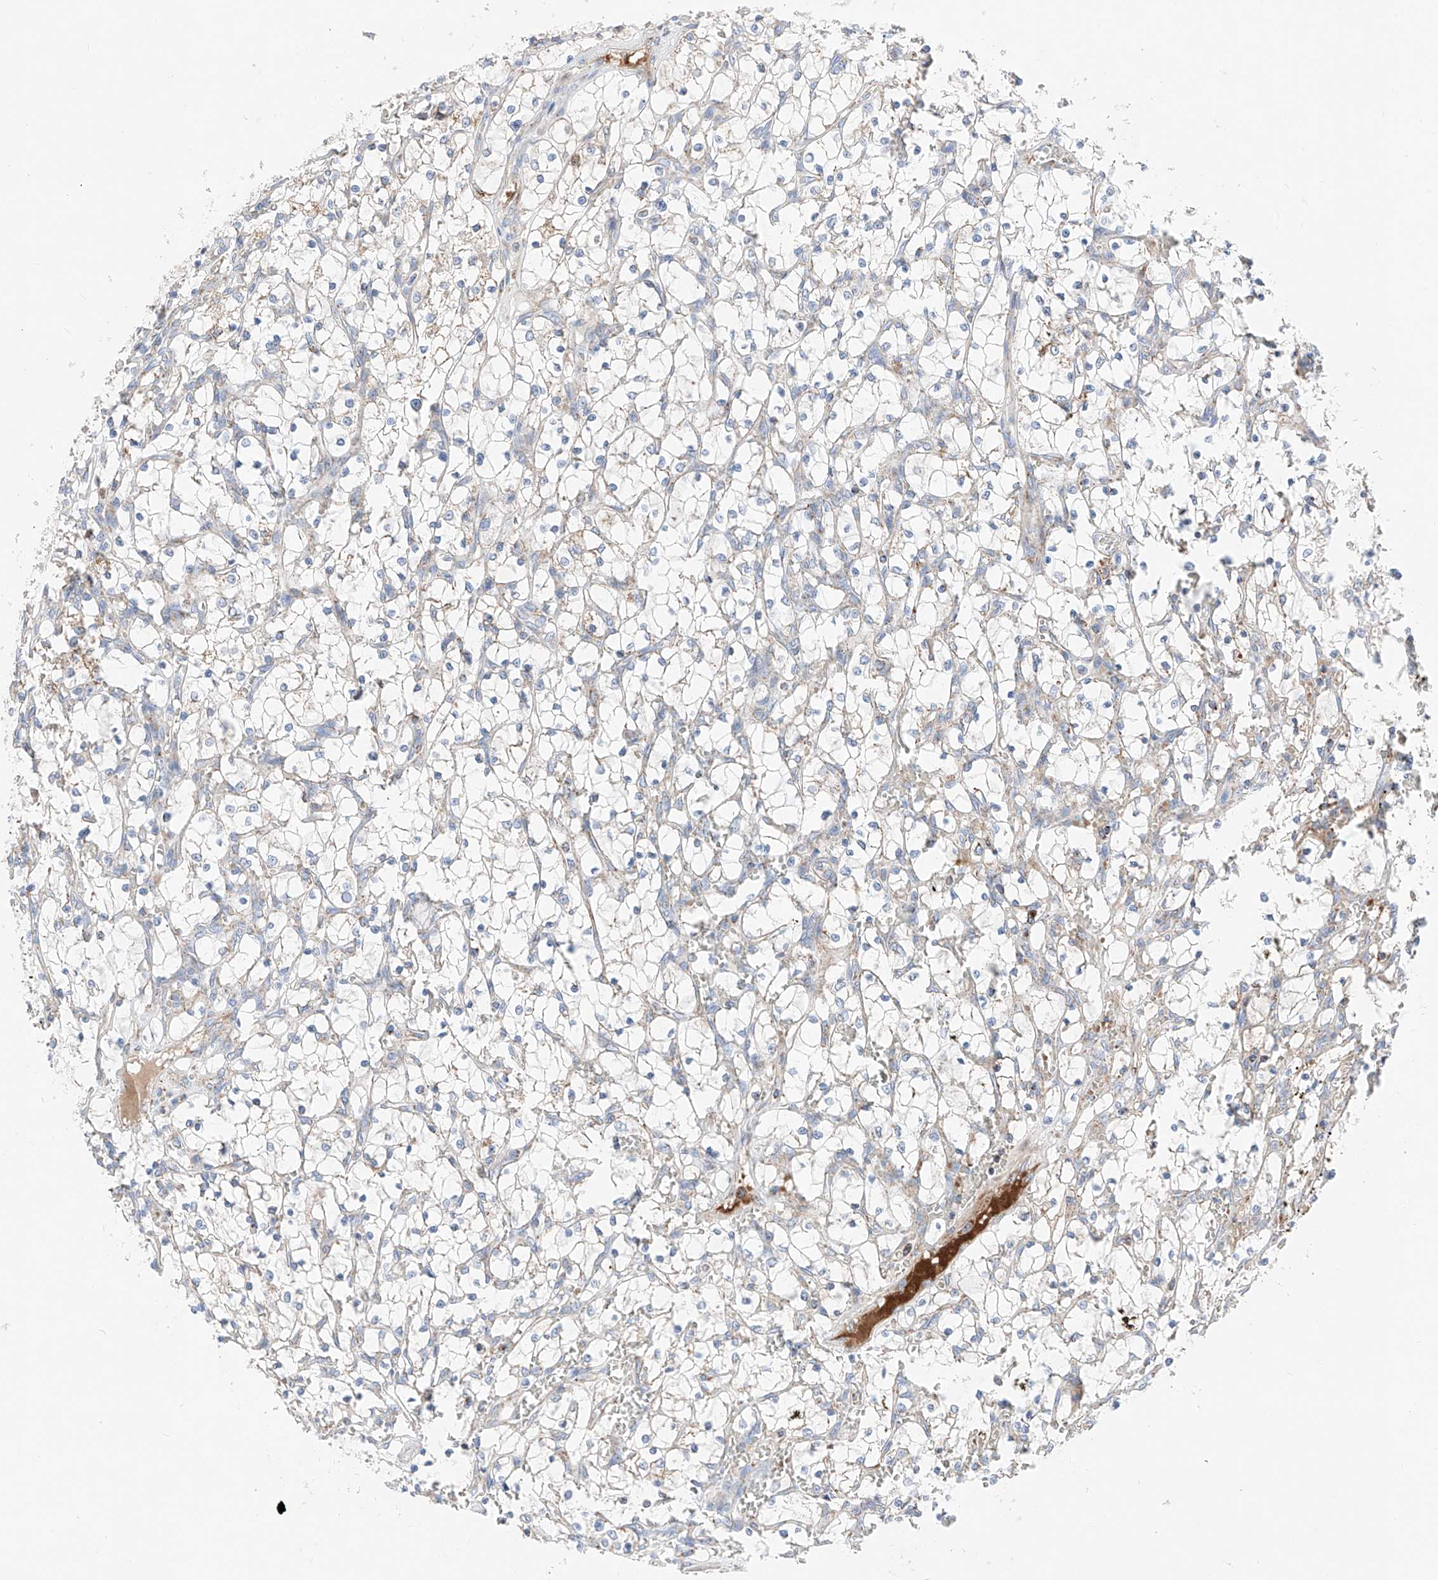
{"staining": {"intensity": "negative", "quantity": "none", "location": "none"}, "tissue": "renal cancer", "cell_type": "Tumor cells", "image_type": "cancer", "snomed": [{"axis": "morphology", "description": "Adenocarcinoma, NOS"}, {"axis": "topography", "description": "Kidney"}], "caption": "Protein analysis of renal adenocarcinoma shows no significant expression in tumor cells. Nuclei are stained in blue.", "gene": "MRAP", "patient": {"sex": "female", "age": 69}}